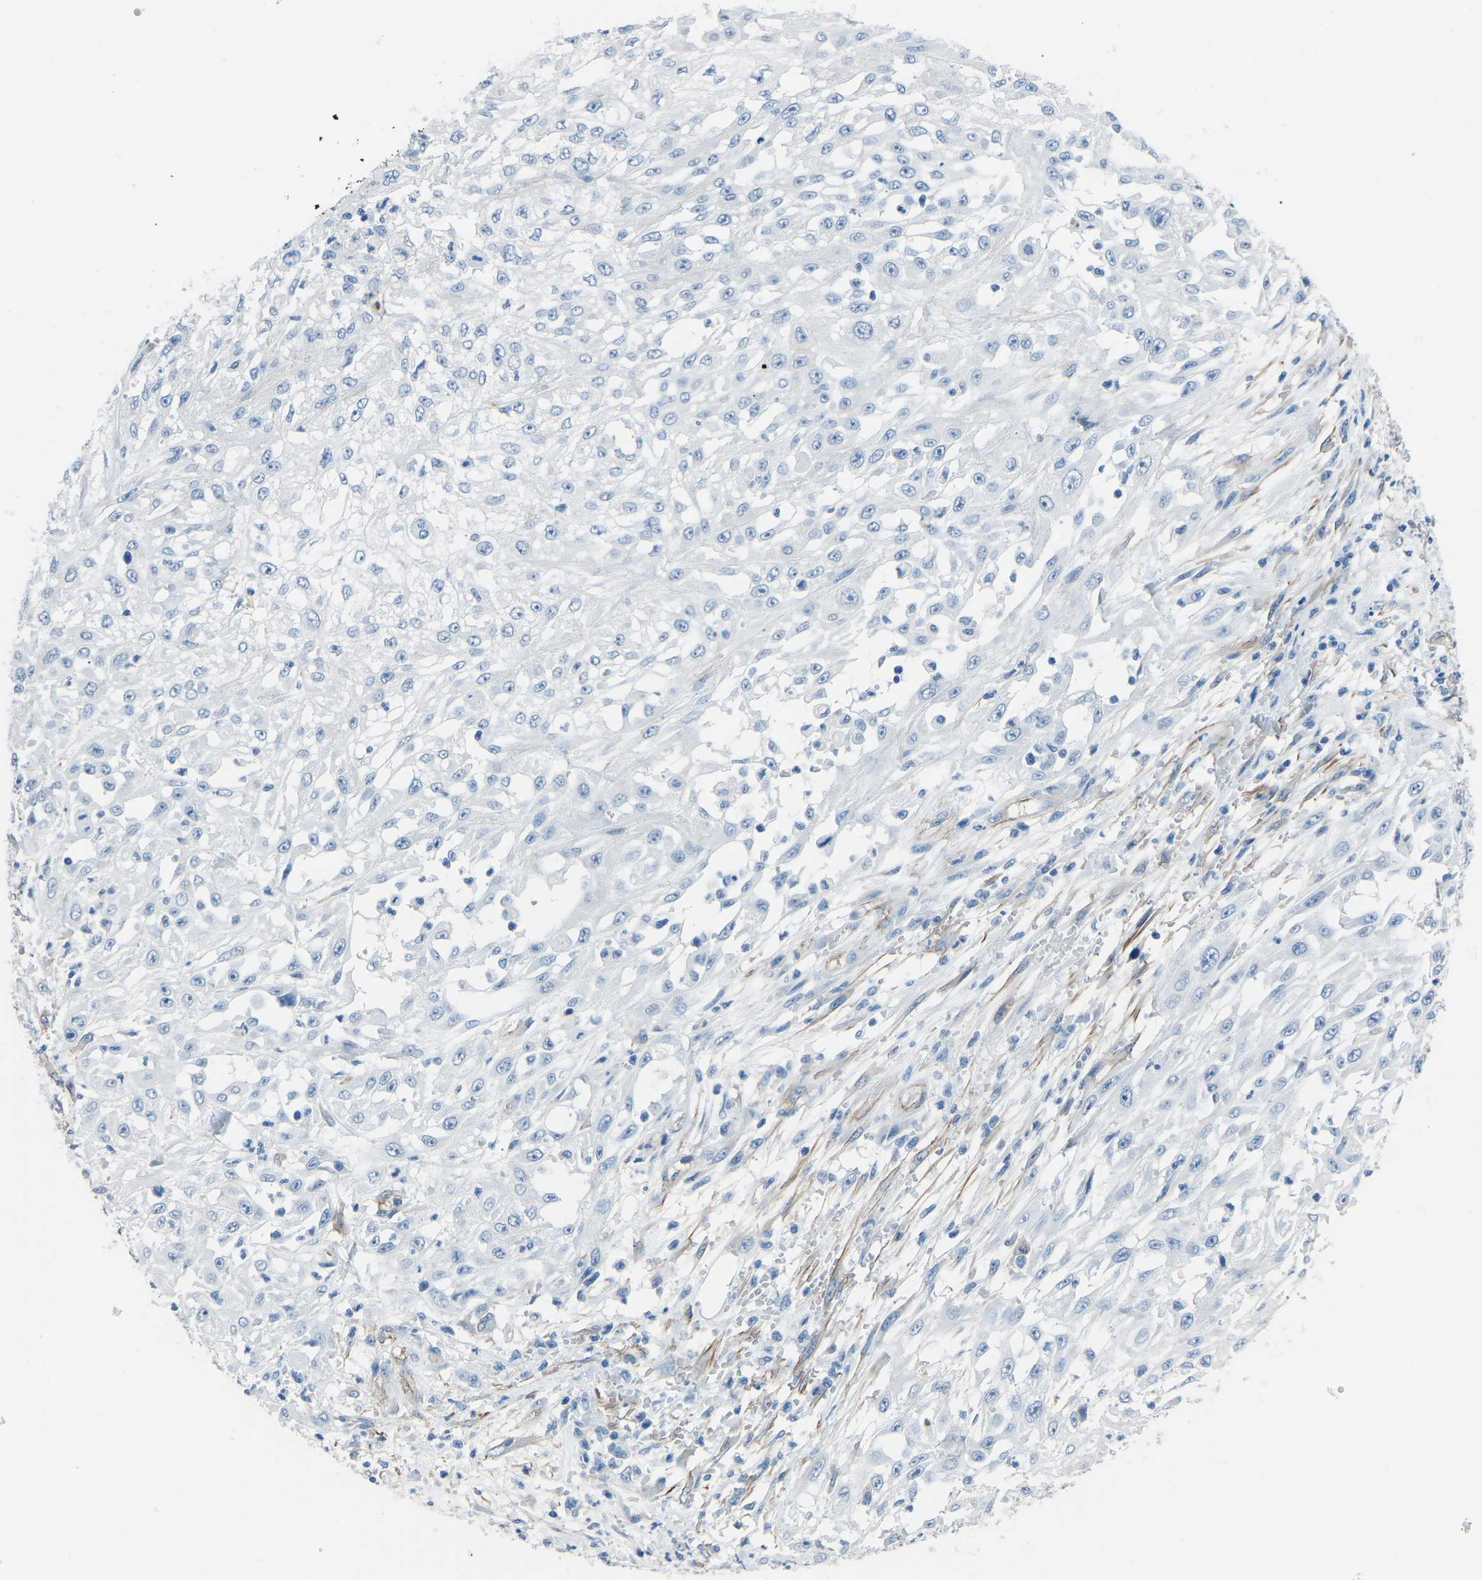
{"staining": {"intensity": "negative", "quantity": "none", "location": "none"}, "tissue": "skin cancer", "cell_type": "Tumor cells", "image_type": "cancer", "snomed": [{"axis": "morphology", "description": "Squamous cell carcinoma, NOS"}, {"axis": "morphology", "description": "Squamous cell carcinoma, metastatic, NOS"}, {"axis": "topography", "description": "Skin"}, {"axis": "topography", "description": "Lymph node"}], "caption": "Immunohistochemical staining of skin cancer (metastatic squamous cell carcinoma) reveals no significant staining in tumor cells.", "gene": "MYH10", "patient": {"sex": "male", "age": 75}}